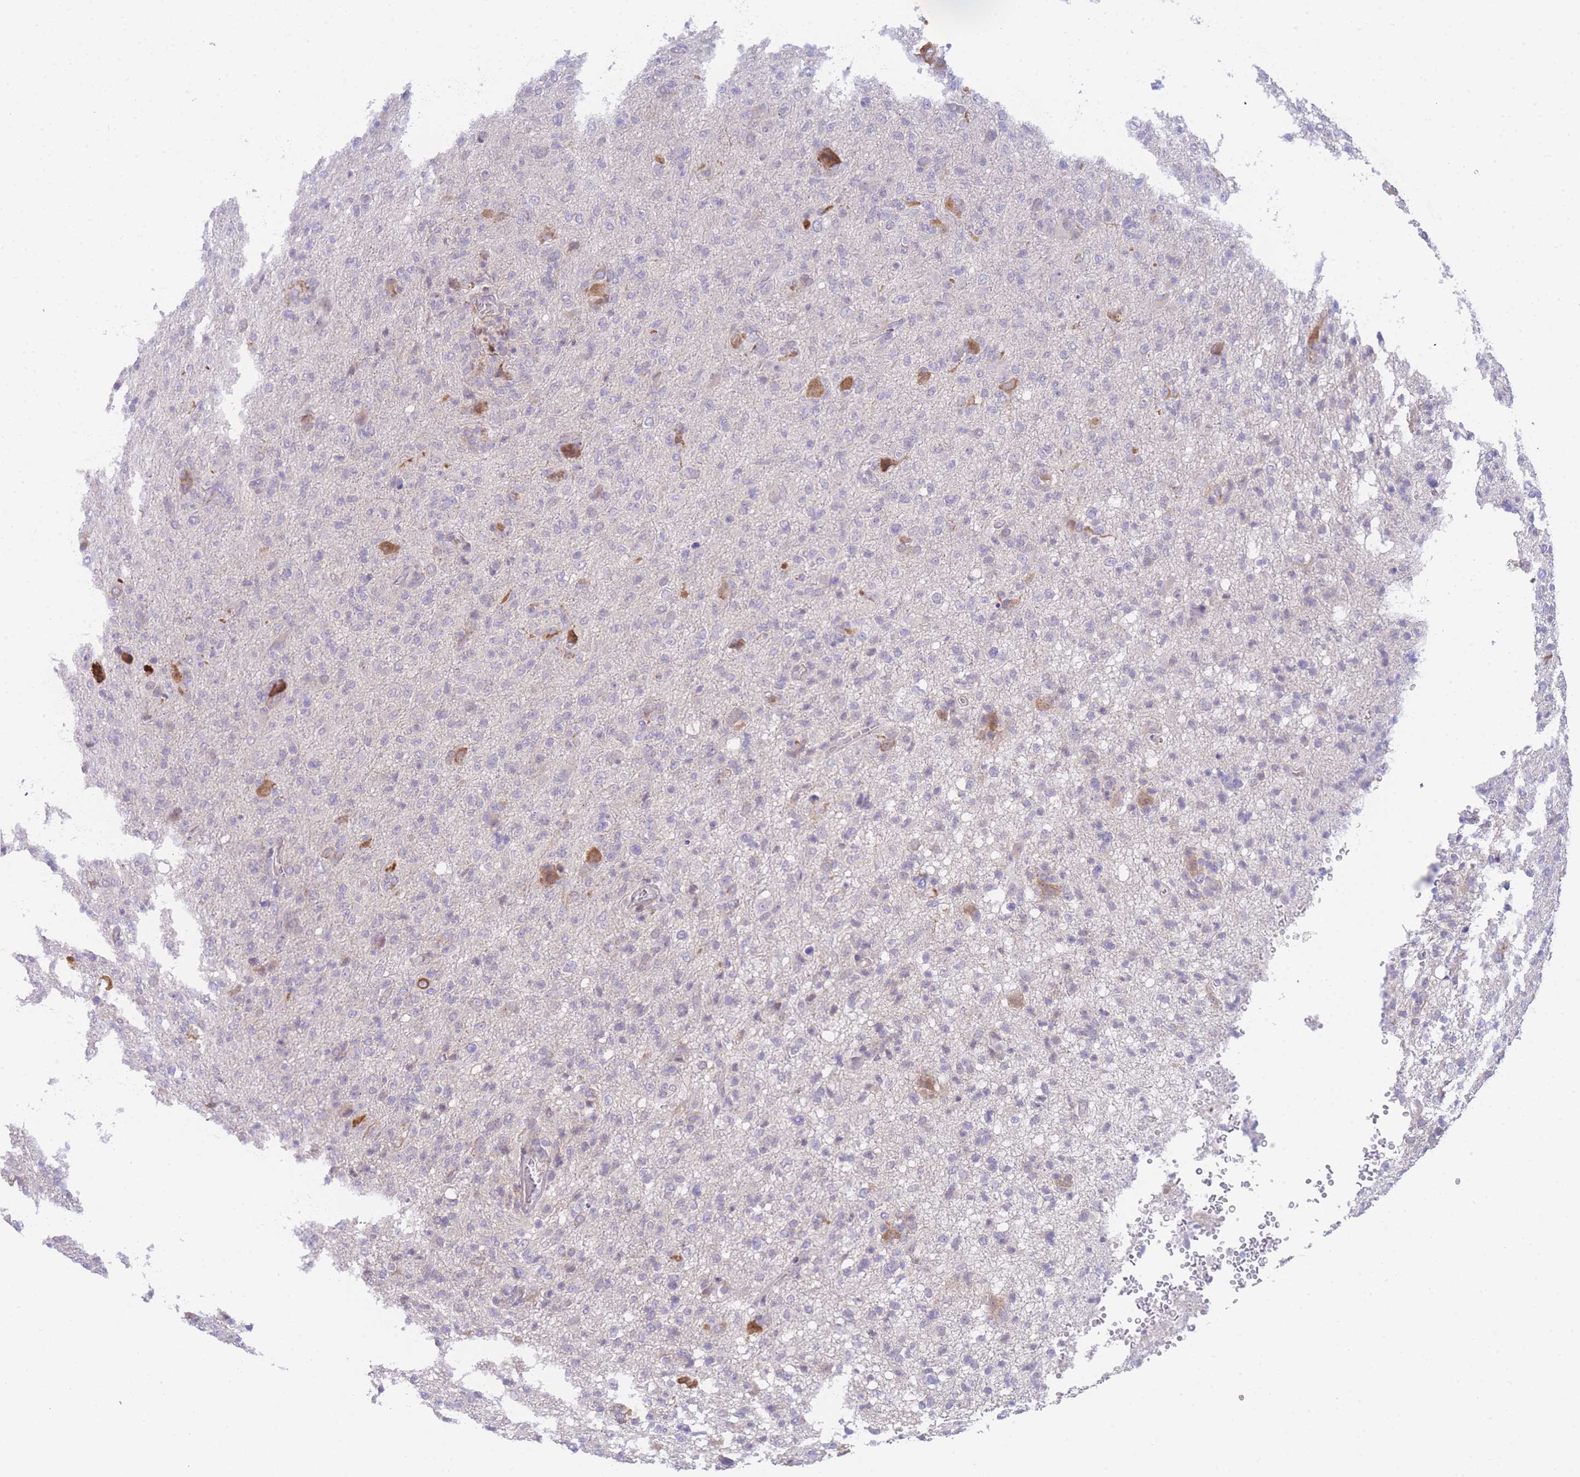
{"staining": {"intensity": "negative", "quantity": "none", "location": "none"}, "tissue": "glioma", "cell_type": "Tumor cells", "image_type": "cancer", "snomed": [{"axis": "morphology", "description": "Glioma, malignant, High grade"}, {"axis": "topography", "description": "Brain"}], "caption": "Human malignant glioma (high-grade) stained for a protein using immunohistochemistry (IHC) displays no expression in tumor cells.", "gene": "ZNF510", "patient": {"sex": "female", "age": 57}}